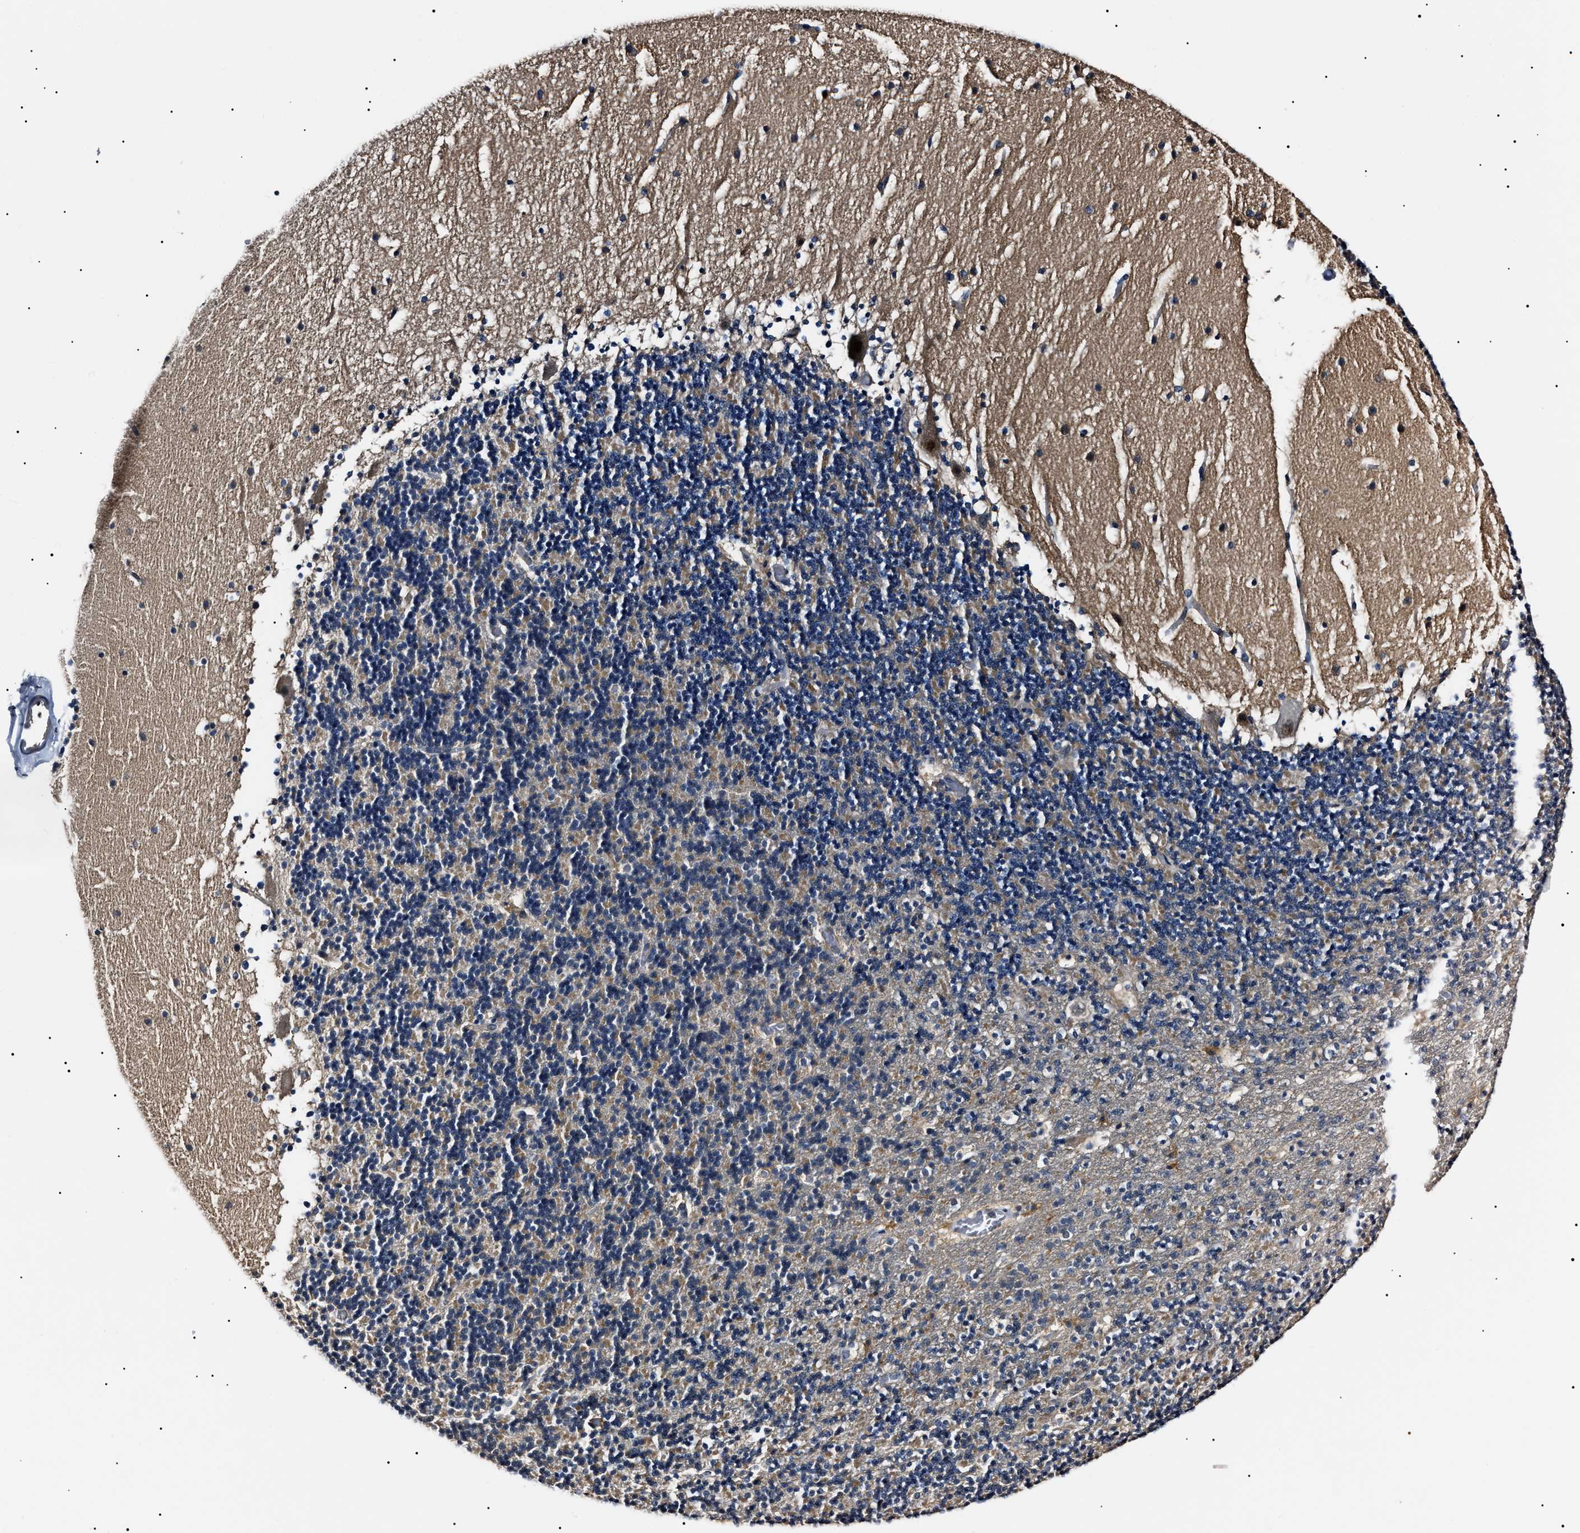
{"staining": {"intensity": "moderate", "quantity": "<25%", "location": "cytoplasmic/membranous"}, "tissue": "cerebellum", "cell_type": "Cells in granular layer", "image_type": "normal", "snomed": [{"axis": "morphology", "description": "Normal tissue, NOS"}, {"axis": "topography", "description": "Cerebellum"}], "caption": "Protein staining by immunohistochemistry (IHC) demonstrates moderate cytoplasmic/membranous staining in approximately <25% of cells in granular layer in normal cerebellum.", "gene": "IFT81", "patient": {"sex": "male", "age": 45}}